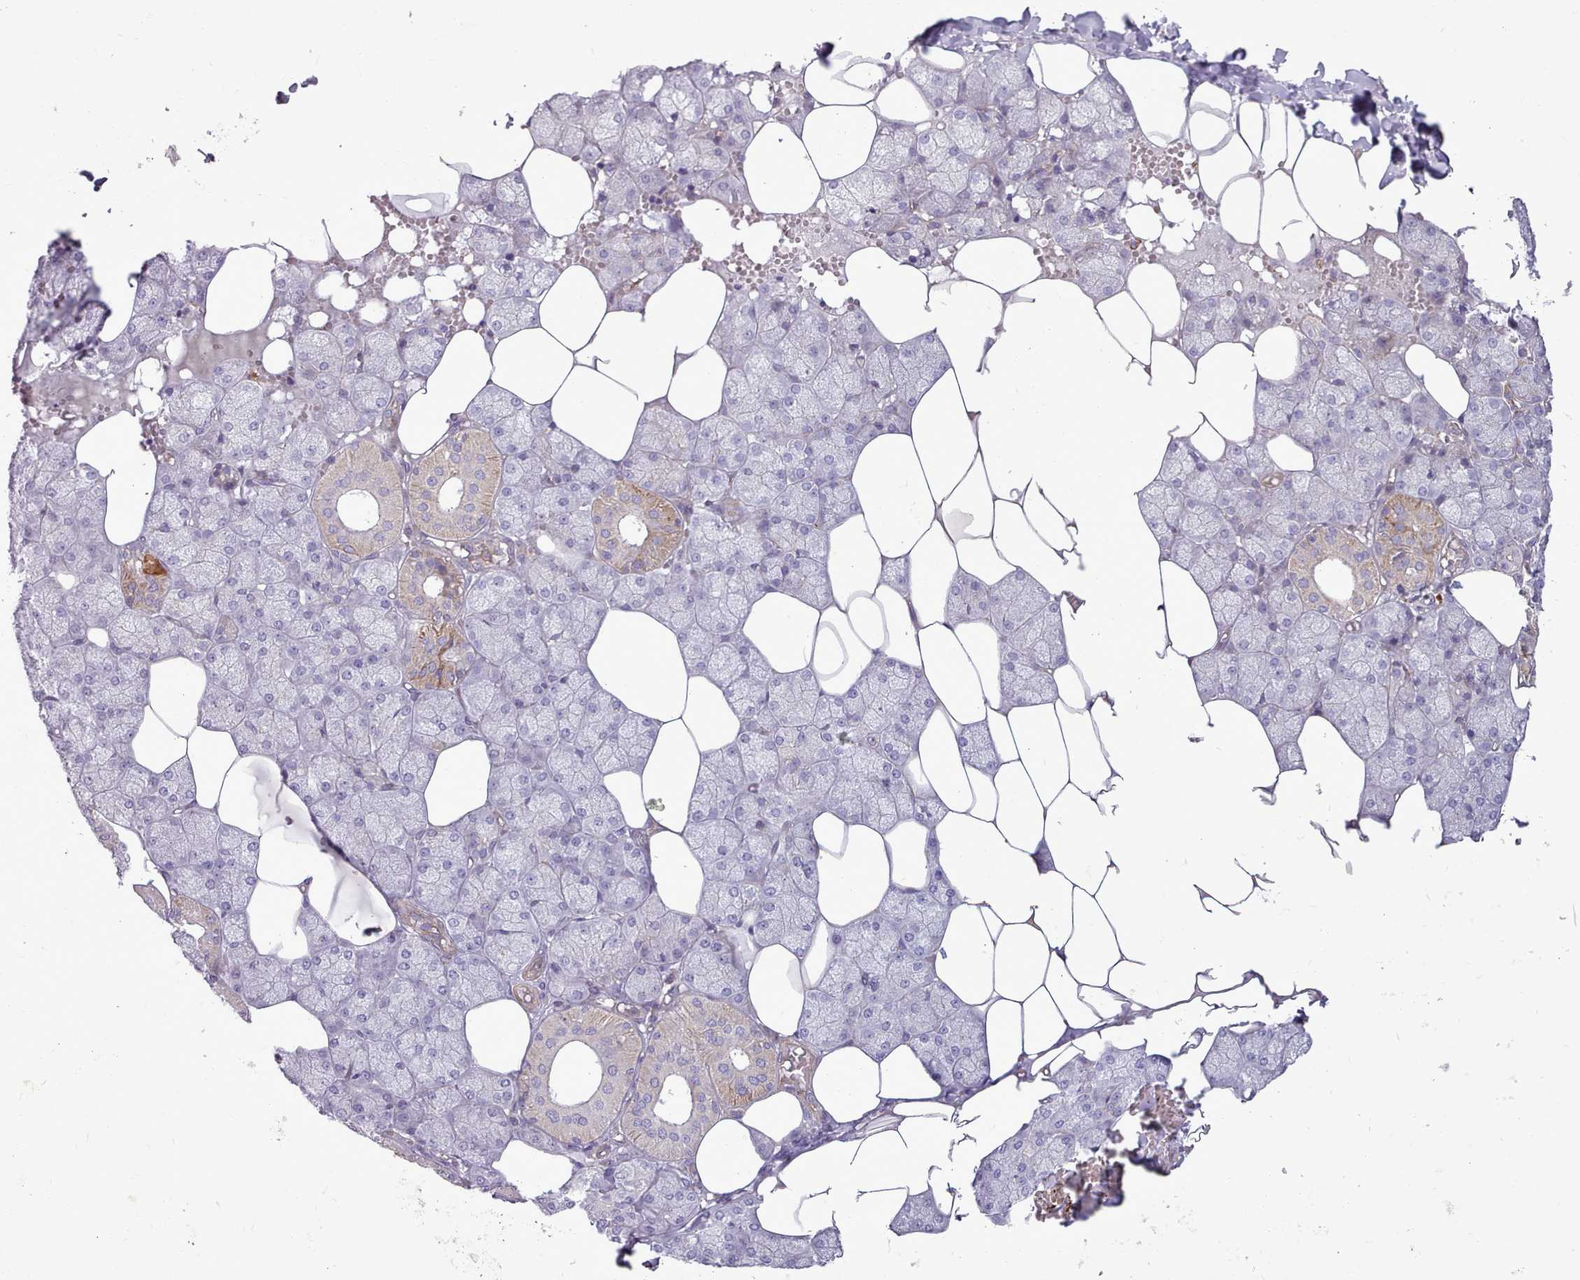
{"staining": {"intensity": "moderate", "quantity": "<25%", "location": "cytoplasmic/membranous"}, "tissue": "salivary gland", "cell_type": "Glandular cells", "image_type": "normal", "snomed": [{"axis": "morphology", "description": "Normal tissue, NOS"}, {"axis": "topography", "description": "Salivary gland"}], "caption": "This micrograph displays immunohistochemistry (IHC) staining of normal human salivary gland, with low moderate cytoplasmic/membranous positivity in about <25% of glandular cells.", "gene": "TENT4B", "patient": {"sex": "male", "age": 62}}